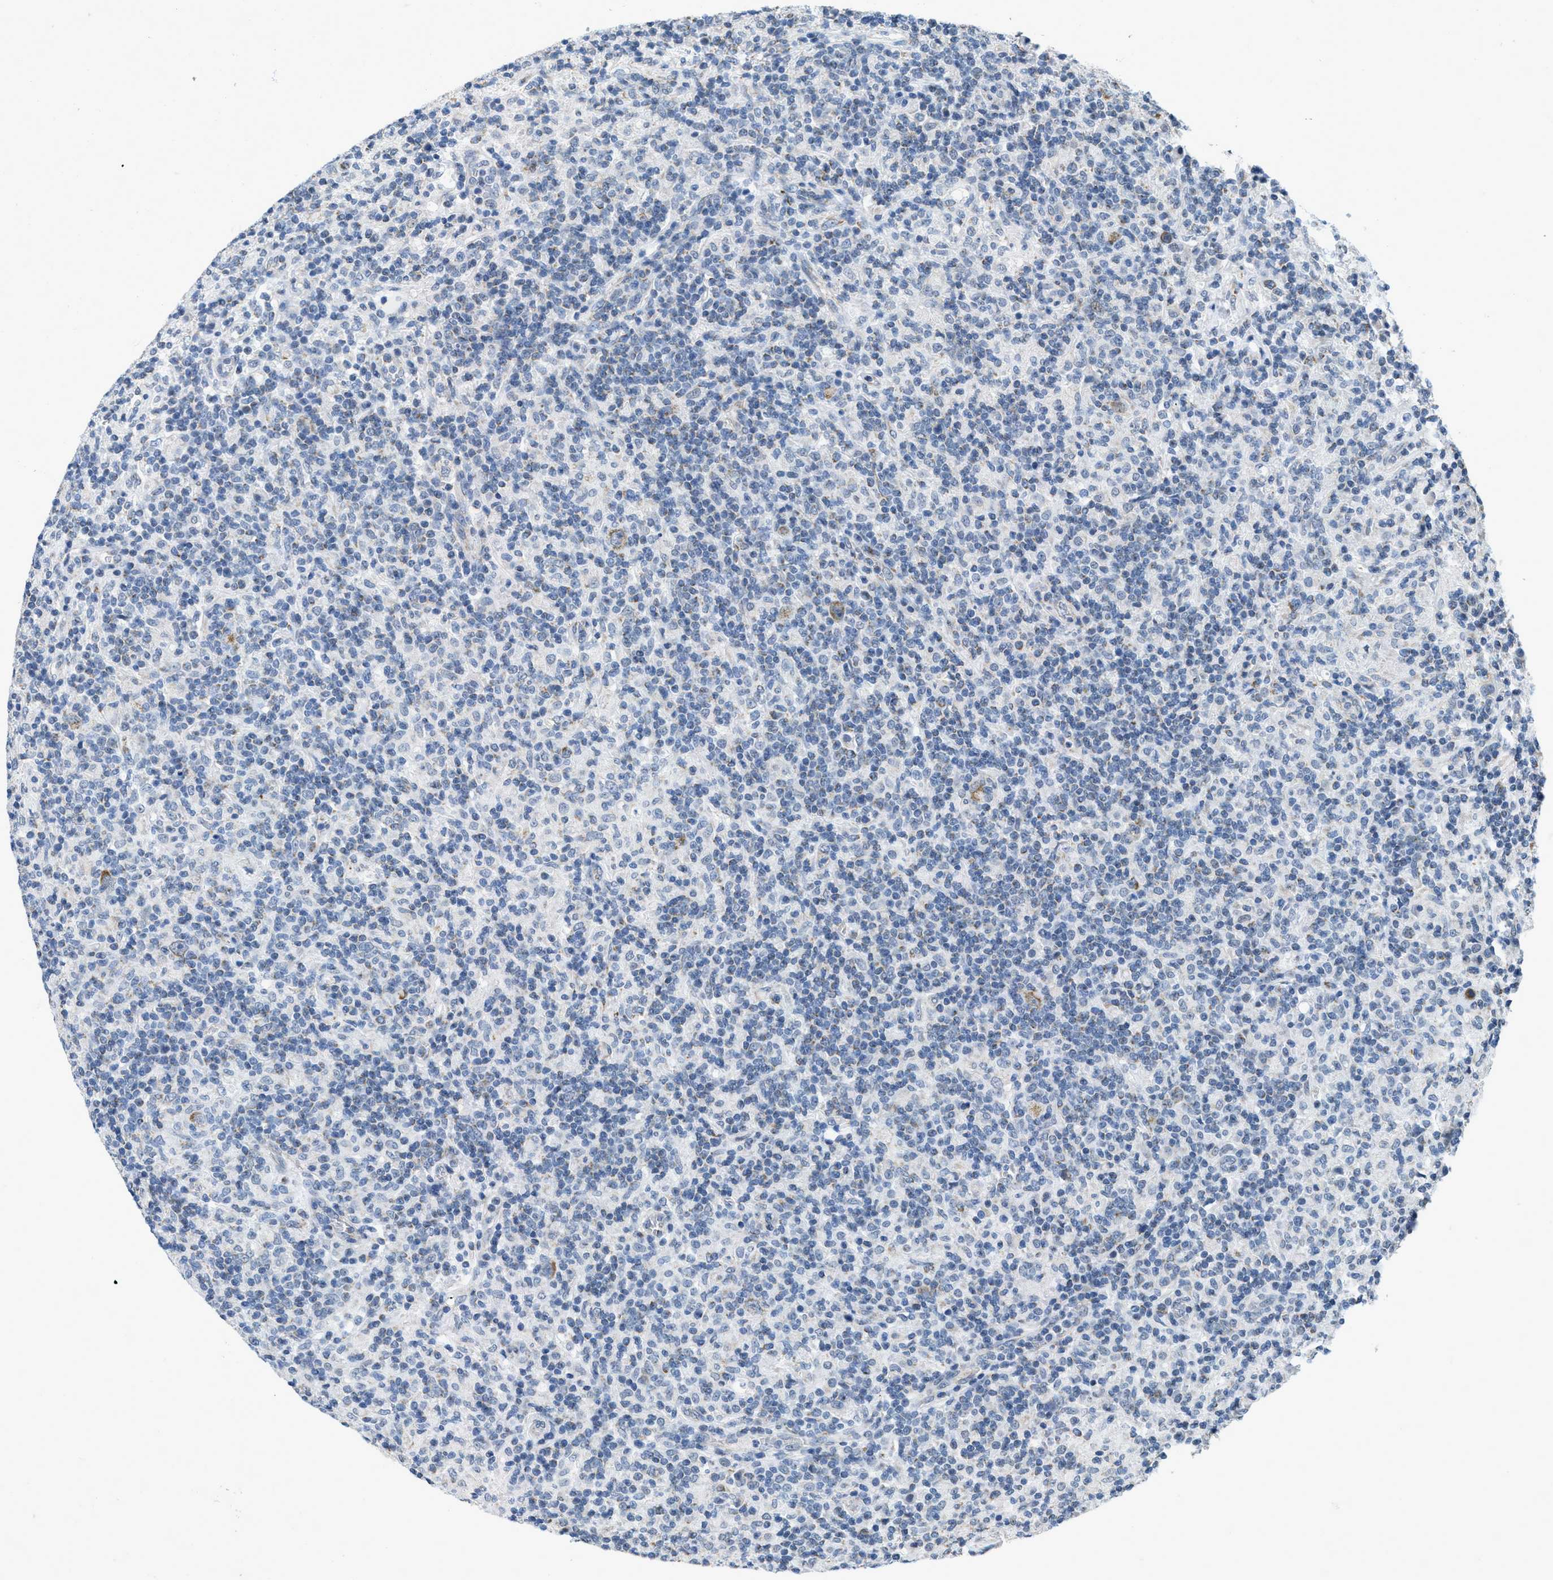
{"staining": {"intensity": "moderate", "quantity": ">75%", "location": "cytoplasmic/membranous"}, "tissue": "lymphoma", "cell_type": "Tumor cells", "image_type": "cancer", "snomed": [{"axis": "morphology", "description": "Hodgkin's disease, NOS"}, {"axis": "topography", "description": "Lymph node"}], "caption": "High-magnification brightfield microscopy of lymphoma stained with DAB (brown) and counterstained with hematoxylin (blue). tumor cells exhibit moderate cytoplasmic/membranous expression is seen in about>75% of cells.", "gene": "TOMM70", "patient": {"sex": "male", "age": 70}}